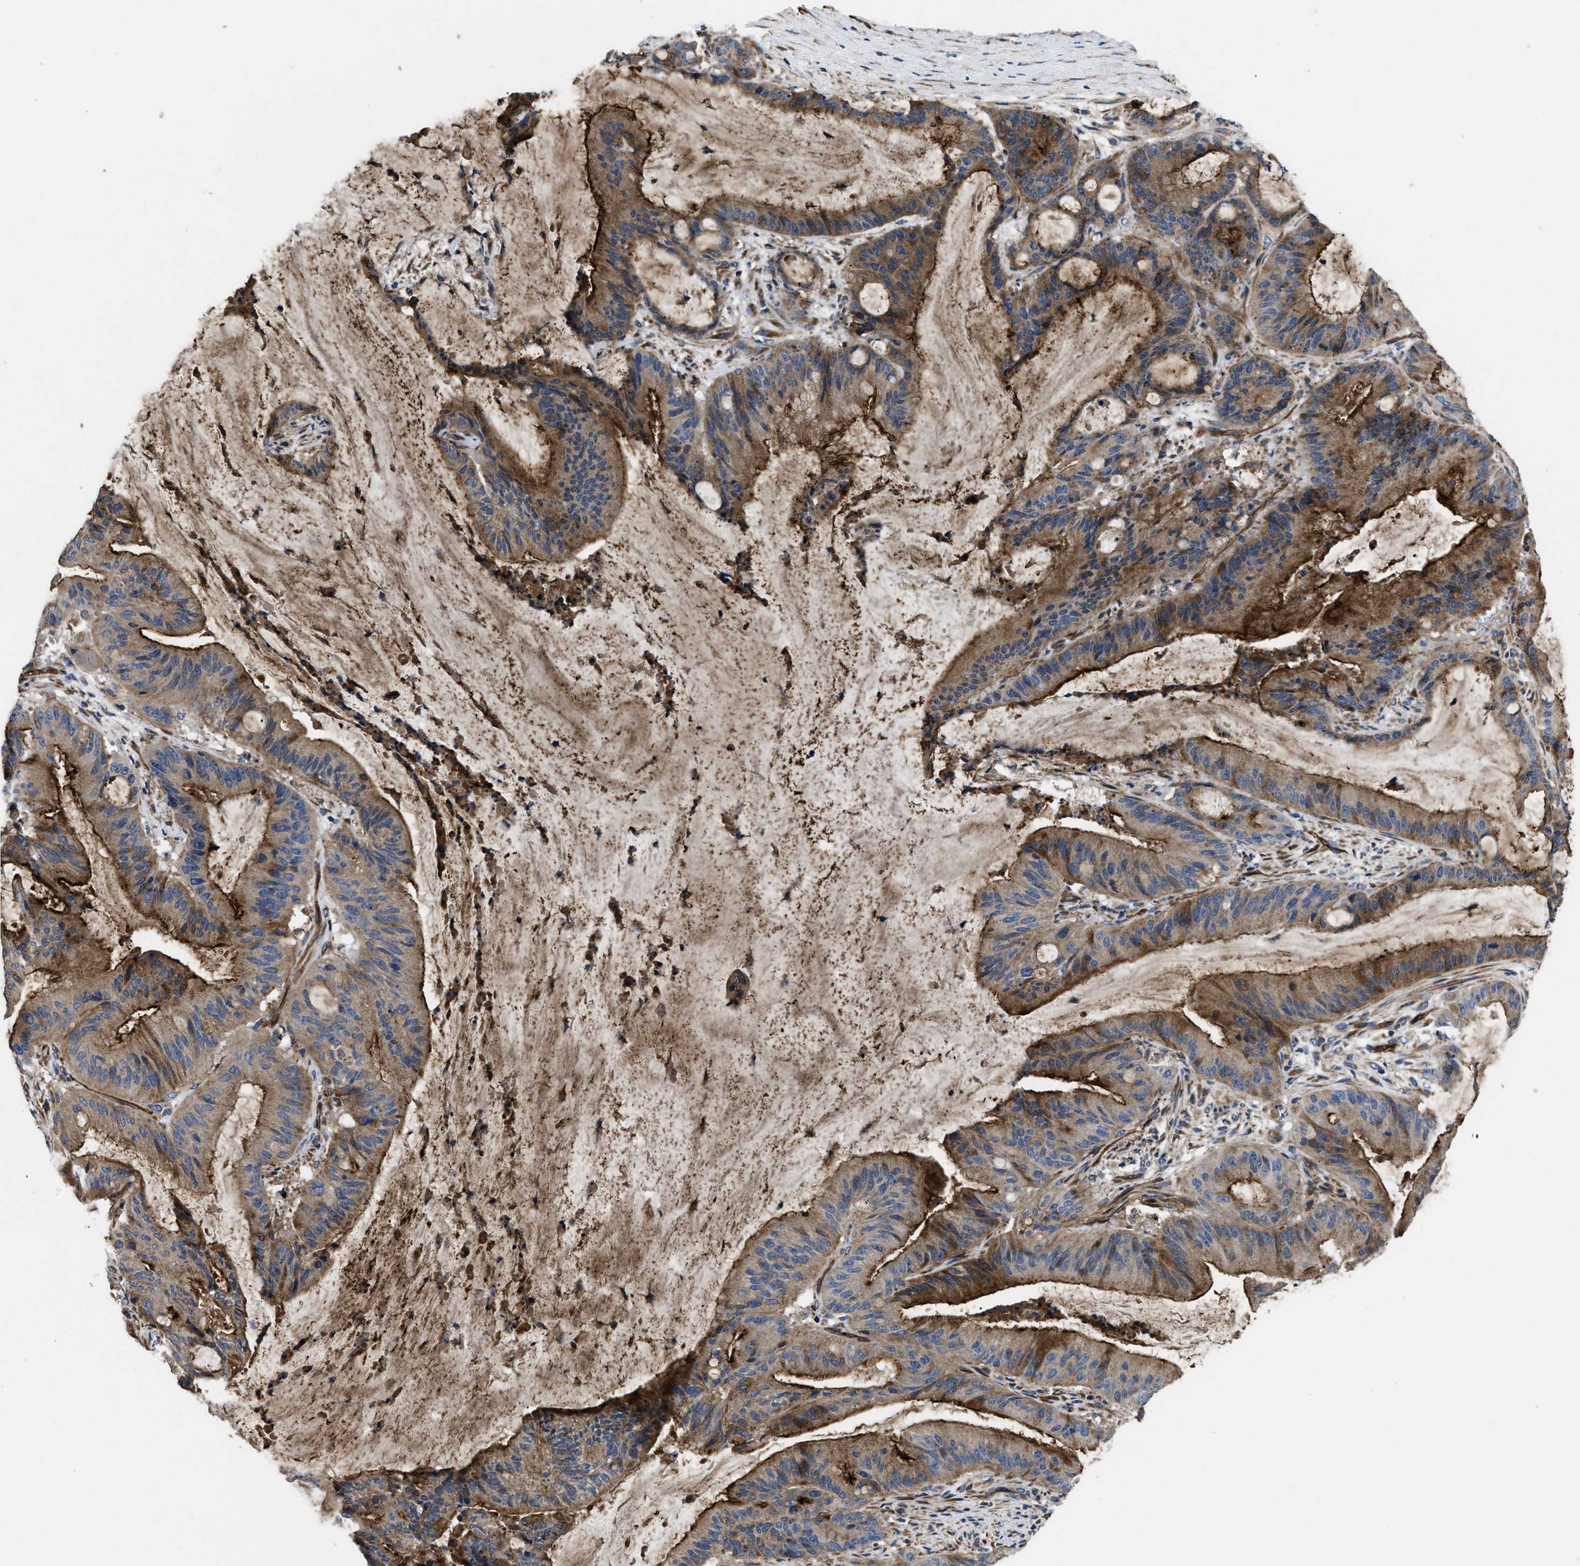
{"staining": {"intensity": "strong", "quantity": ">75%", "location": "cytoplasmic/membranous"}, "tissue": "liver cancer", "cell_type": "Tumor cells", "image_type": "cancer", "snomed": [{"axis": "morphology", "description": "Normal tissue, NOS"}, {"axis": "morphology", "description": "Cholangiocarcinoma"}, {"axis": "topography", "description": "Liver"}, {"axis": "topography", "description": "Peripheral nerve tissue"}], "caption": "Immunohistochemical staining of liver cholangiocarcinoma demonstrates strong cytoplasmic/membranous protein positivity in approximately >75% of tumor cells.", "gene": "NT5E", "patient": {"sex": "female", "age": 73}}